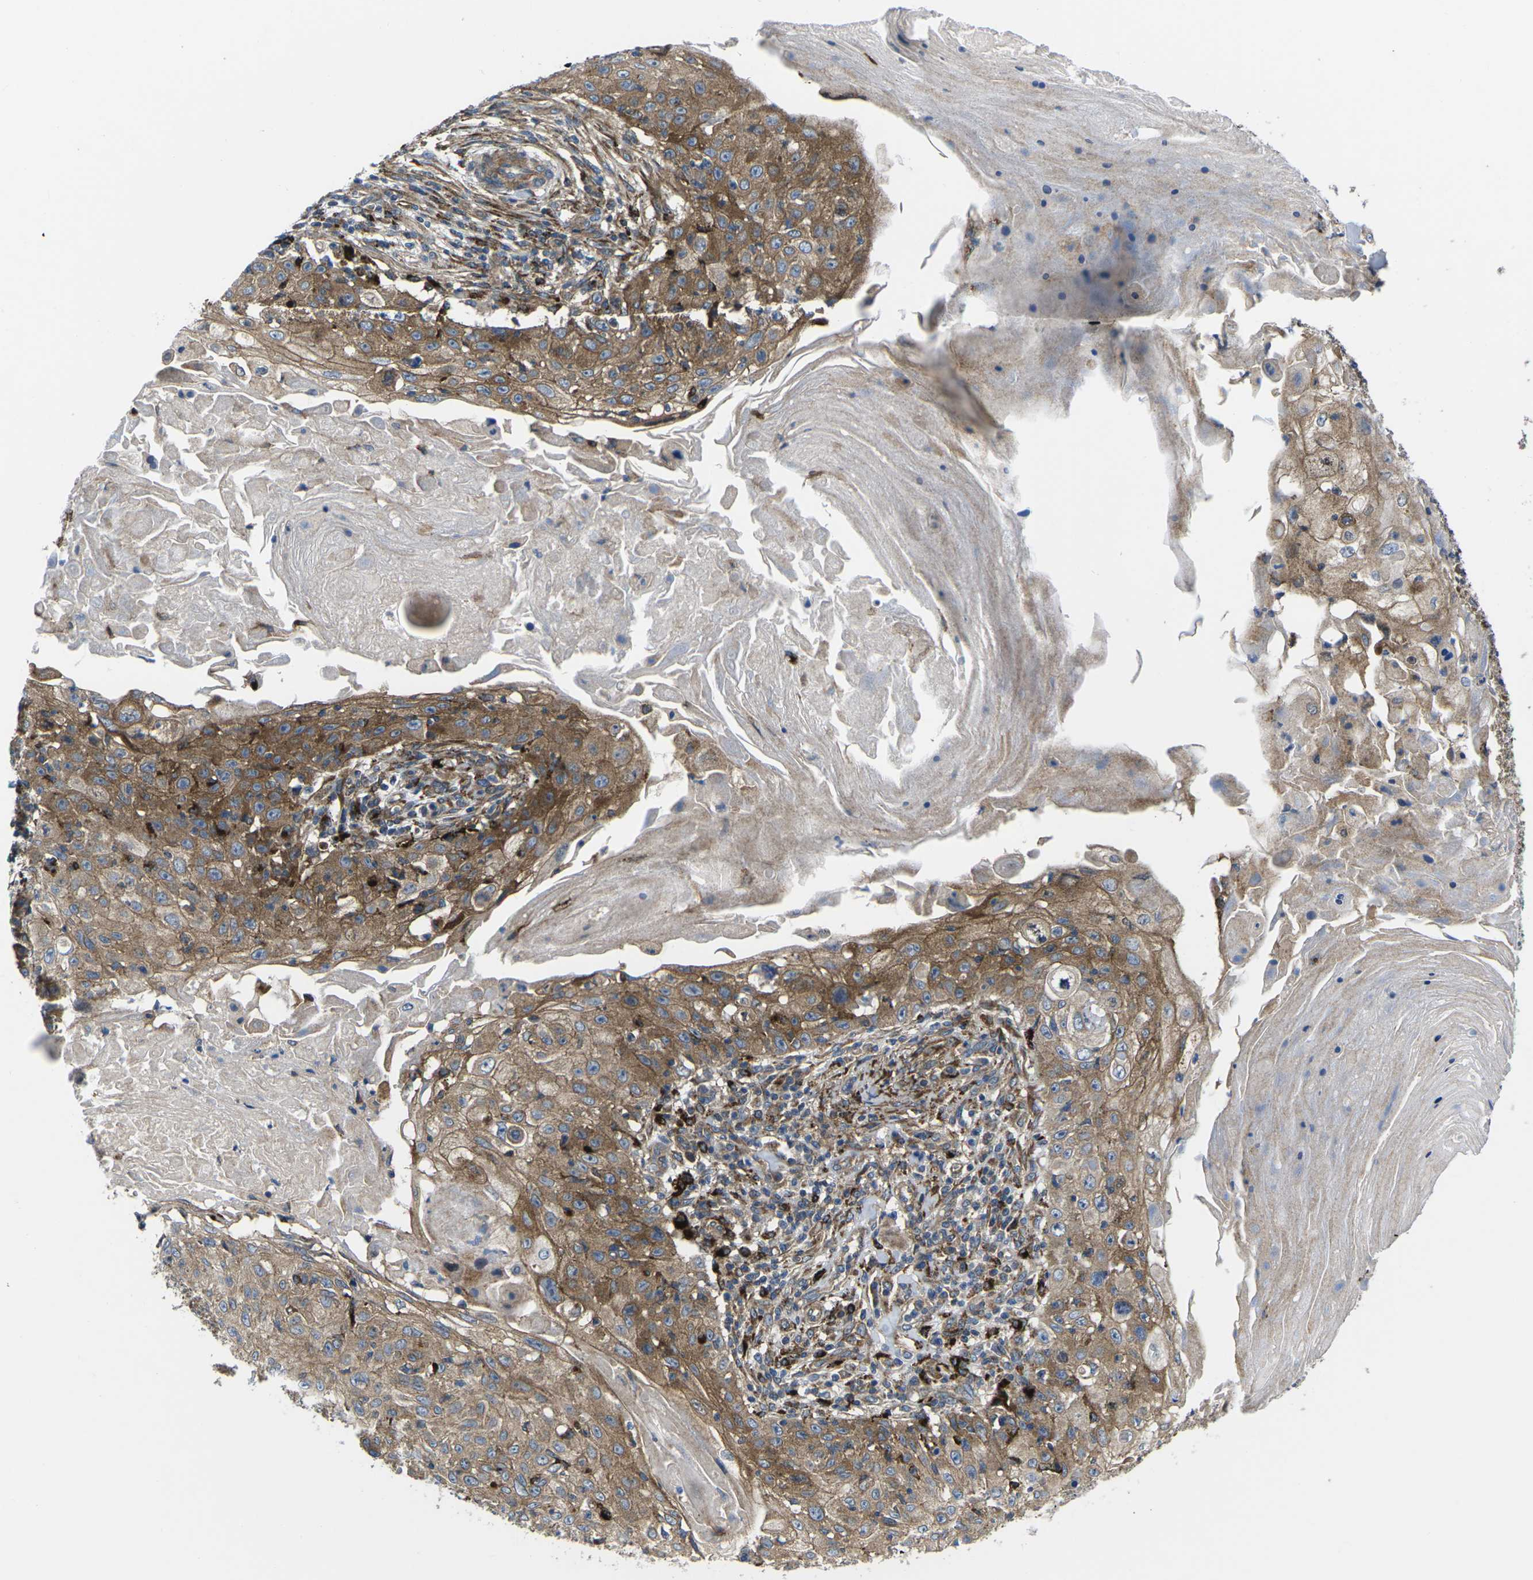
{"staining": {"intensity": "moderate", "quantity": ">75%", "location": "cytoplasmic/membranous"}, "tissue": "skin cancer", "cell_type": "Tumor cells", "image_type": "cancer", "snomed": [{"axis": "morphology", "description": "Squamous cell carcinoma, NOS"}, {"axis": "topography", "description": "Skin"}], "caption": "Protein staining by IHC exhibits moderate cytoplasmic/membranous expression in about >75% of tumor cells in squamous cell carcinoma (skin). The staining was performed using DAB (3,3'-diaminobenzidine), with brown indicating positive protein expression. Nuclei are stained blue with hematoxylin.", "gene": "DLG1", "patient": {"sex": "male", "age": 86}}